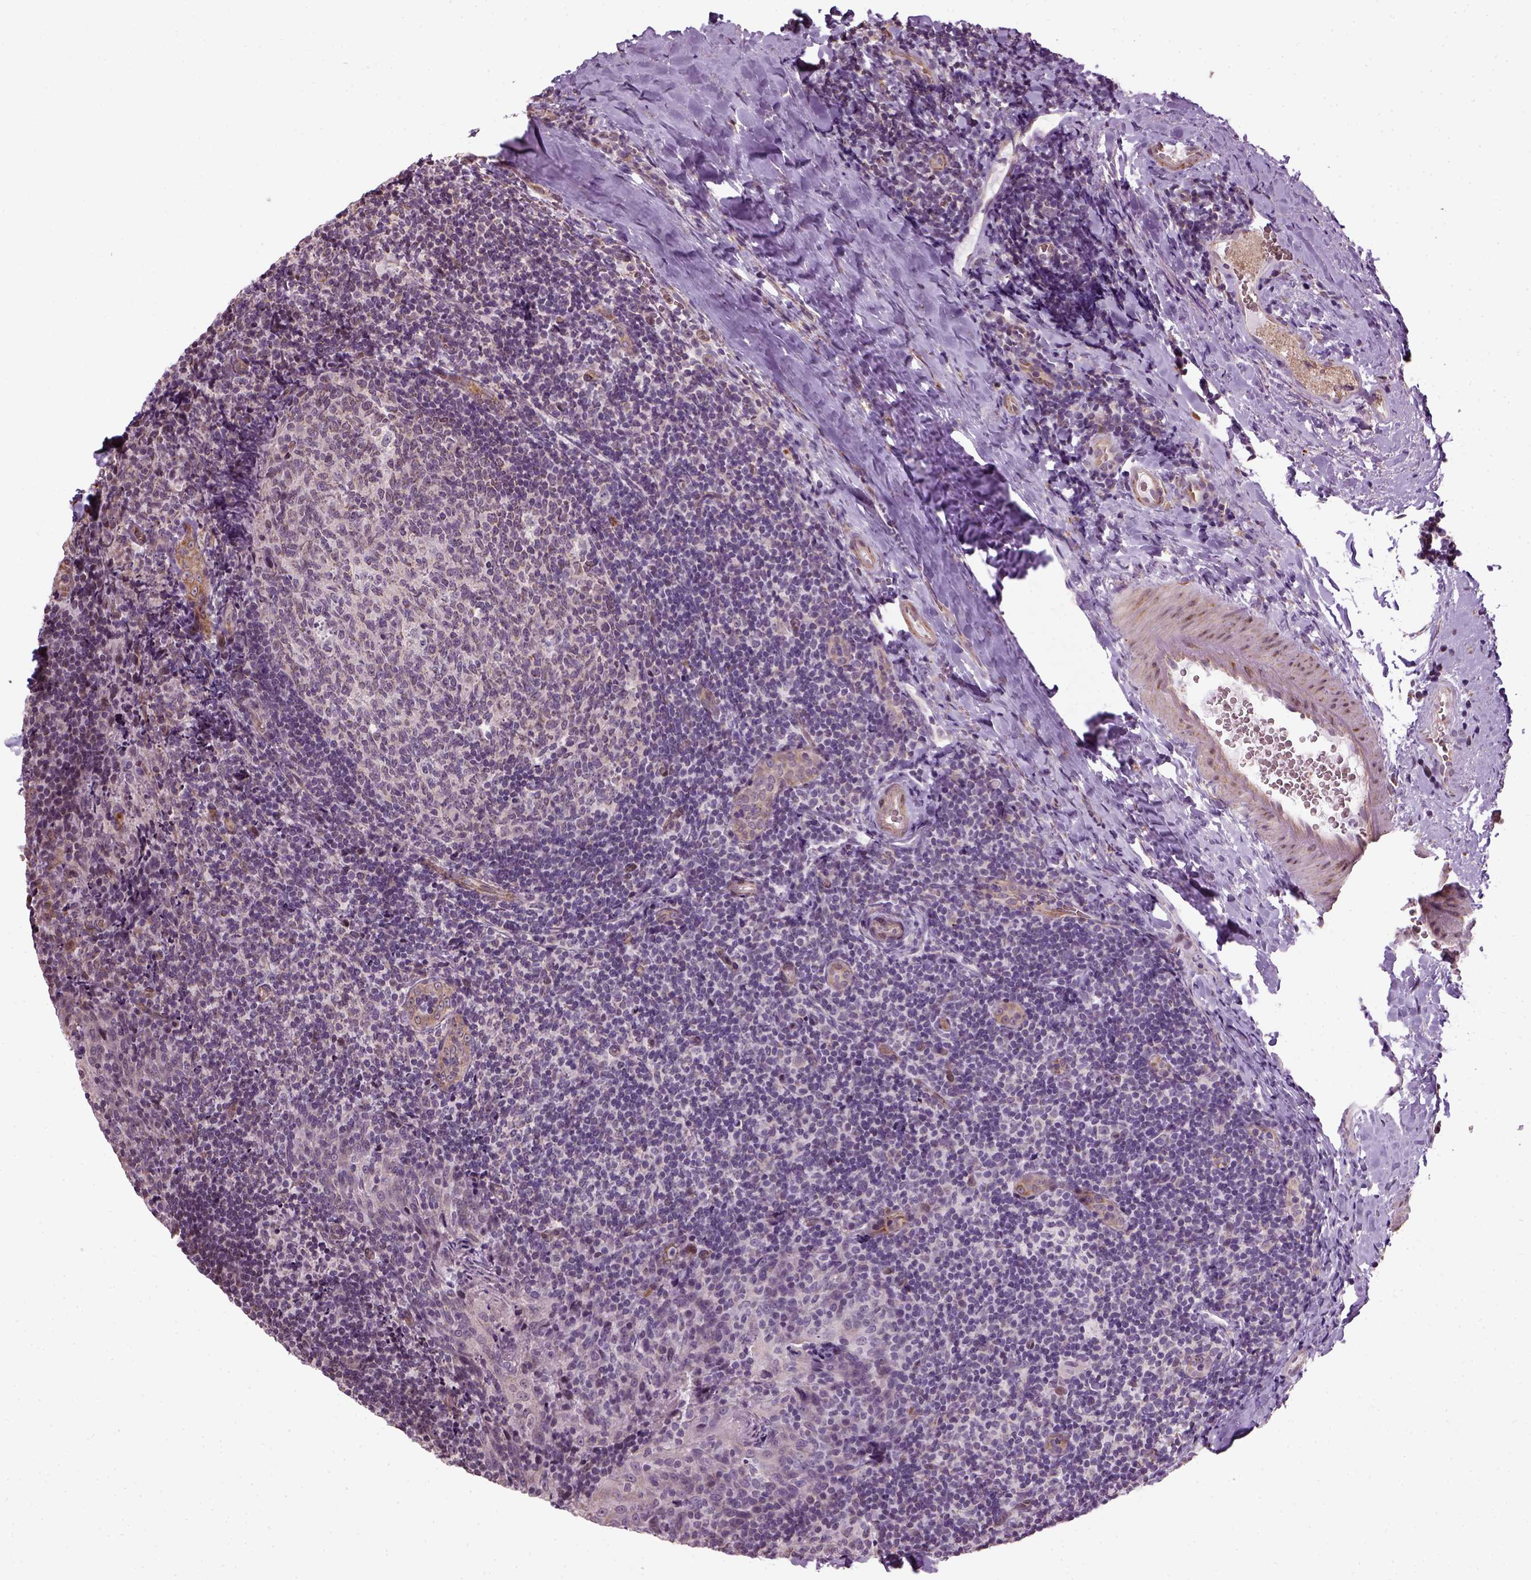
{"staining": {"intensity": "negative", "quantity": "none", "location": "none"}, "tissue": "tonsil", "cell_type": "Germinal center cells", "image_type": "normal", "snomed": [{"axis": "morphology", "description": "Normal tissue, NOS"}, {"axis": "topography", "description": "Tonsil"}], "caption": "A histopathology image of tonsil stained for a protein reveals no brown staining in germinal center cells.", "gene": "XK", "patient": {"sex": "male", "age": 17}}